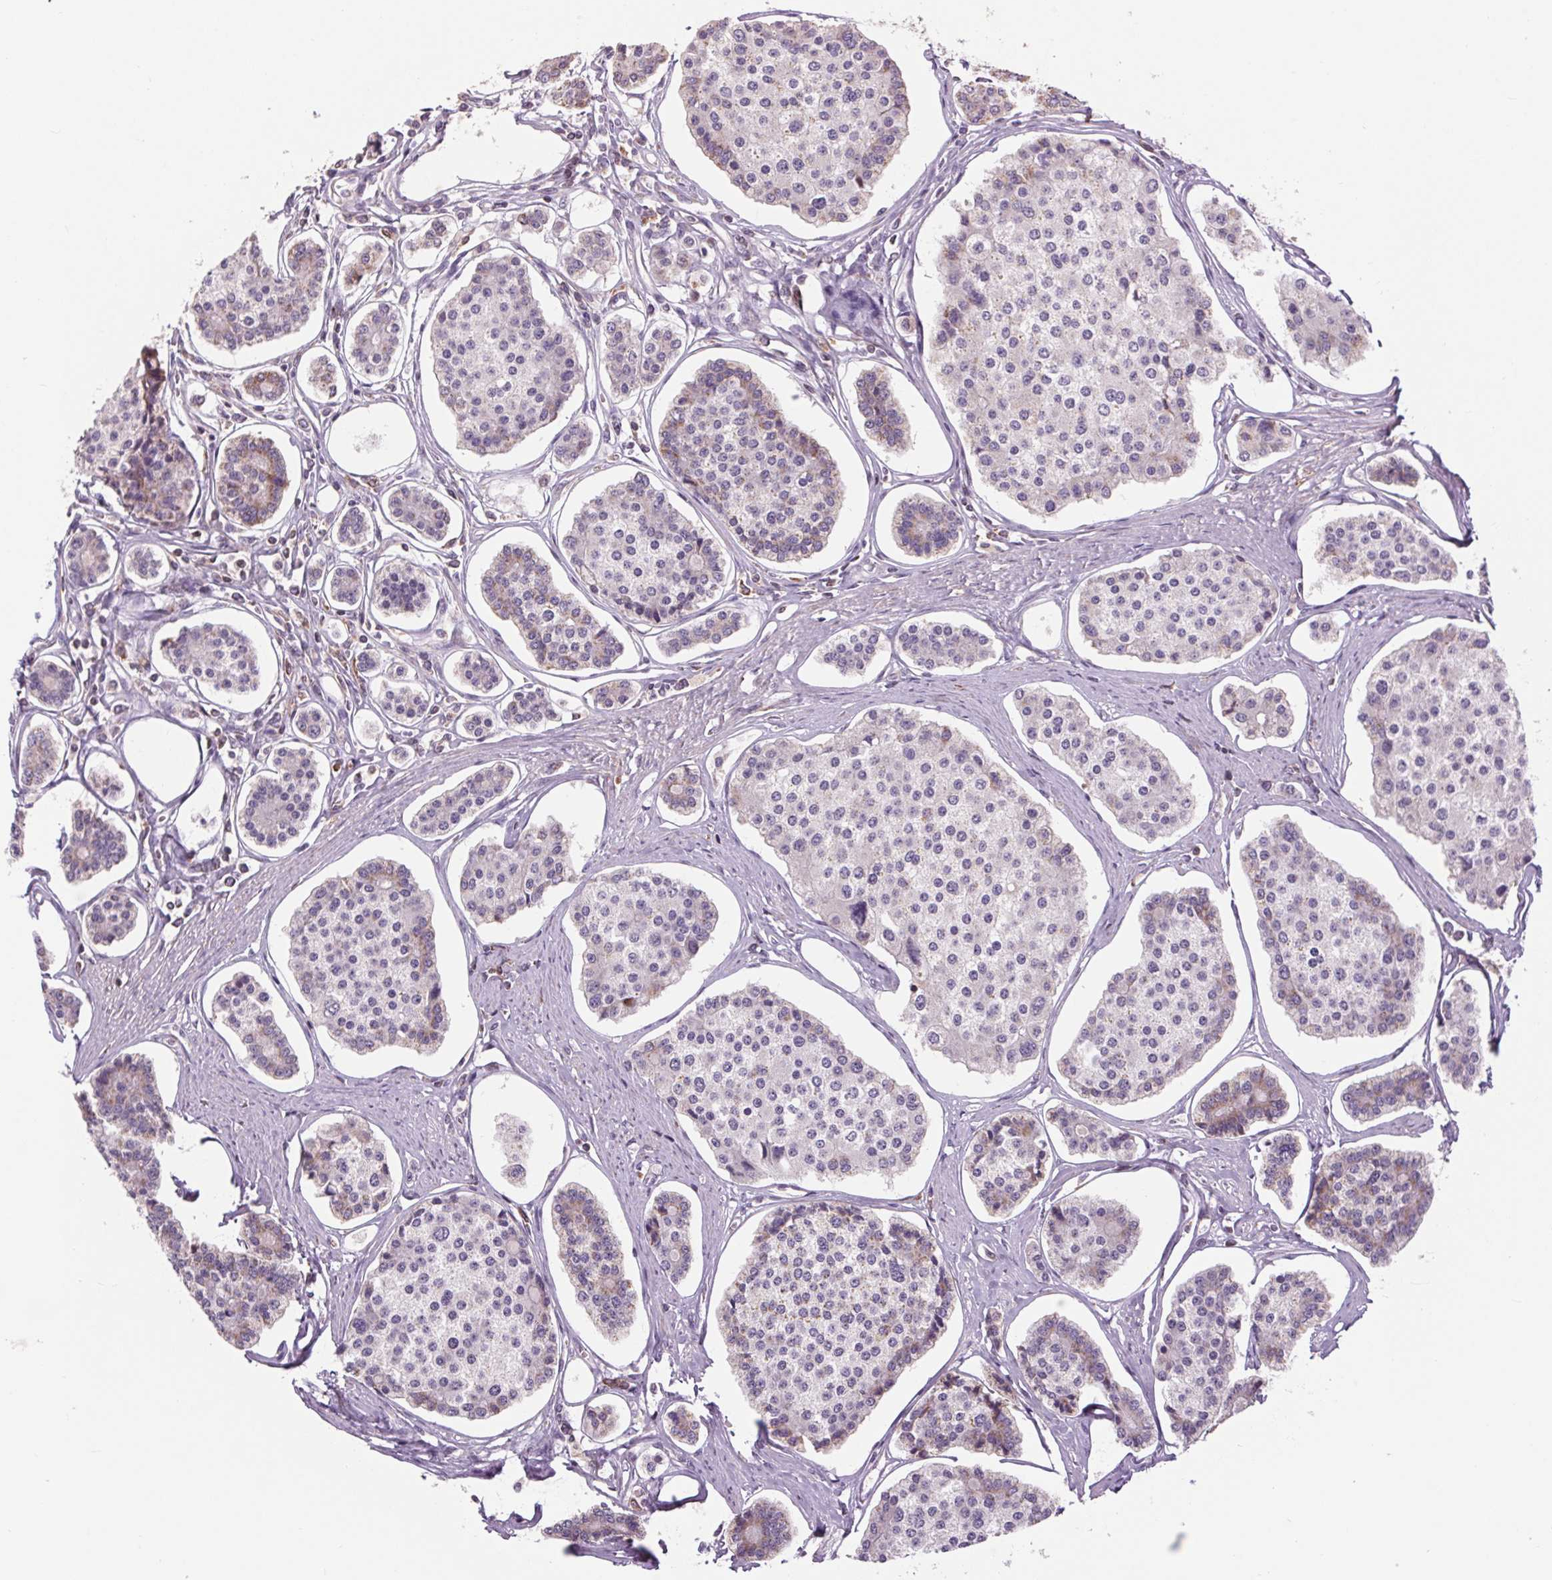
{"staining": {"intensity": "negative", "quantity": "none", "location": "none"}, "tissue": "carcinoid", "cell_type": "Tumor cells", "image_type": "cancer", "snomed": [{"axis": "morphology", "description": "Carcinoid, malignant, NOS"}, {"axis": "topography", "description": "Small intestine"}], "caption": "This histopathology image is of malignant carcinoid stained with IHC to label a protein in brown with the nuclei are counter-stained blue. There is no staining in tumor cells.", "gene": "COX6A1", "patient": {"sex": "female", "age": 65}}